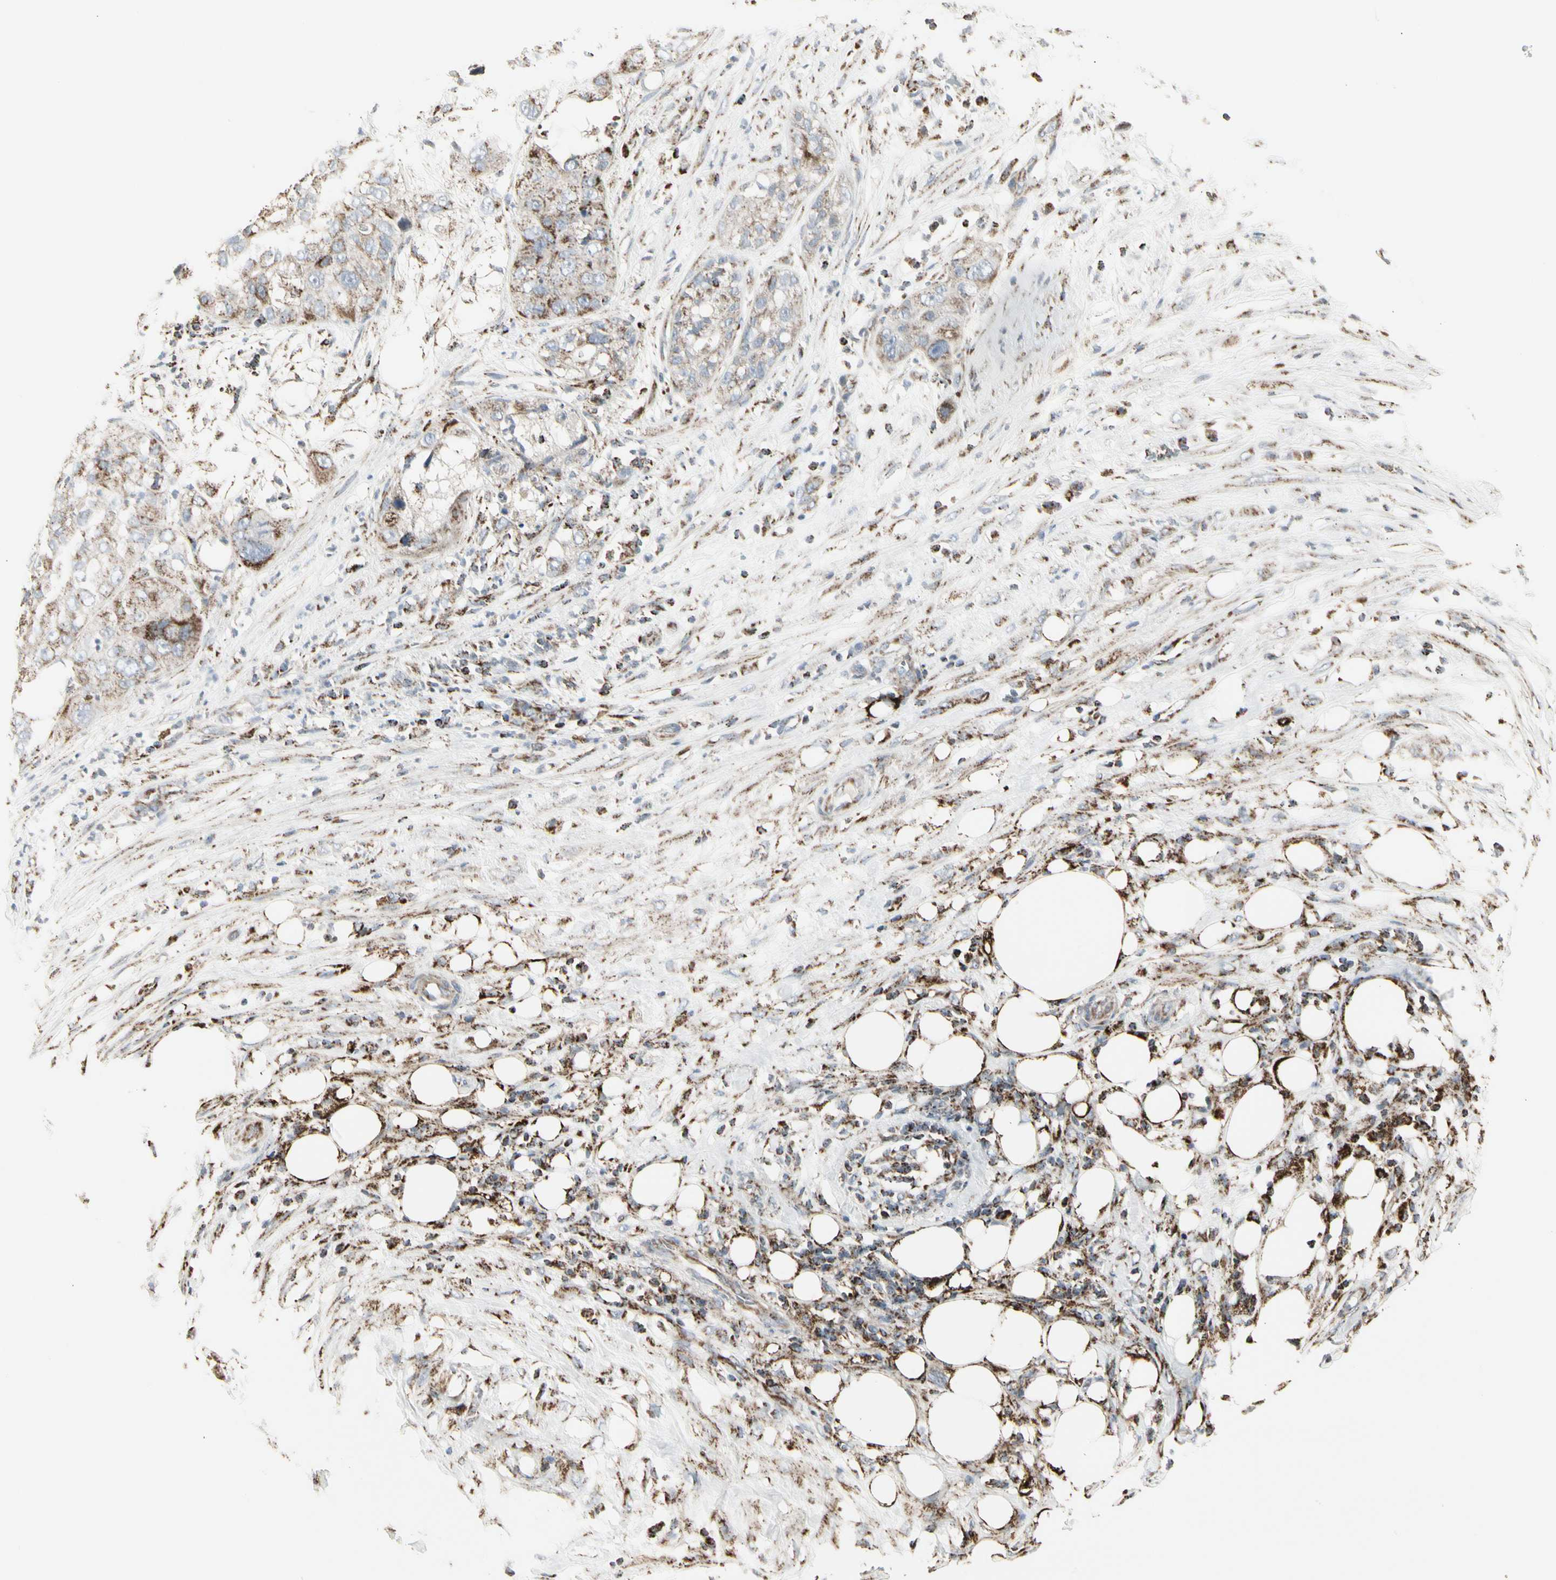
{"staining": {"intensity": "moderate", "quantity": "25%-75%", "location": "cytoplasmic/membranous"}, "tissue": "pancreatic cancer", "cell_type": "Tumor cells", "image_type": "cancer", "snomed": [{"axis": "morphology", "description": "Adenocarcinoma, NOS"}, {"axis": "topography", "description": "Pancreas"}], "caption": "This image shows immunohistochemistry staining of human pancreatic adenocarcinoma, with medium moderate cytoplasmic/membranous staining in about 25%-75% of tumor cells.", "gene": "TMEM176A", "patient": {"sex": "female", "age": 78}}